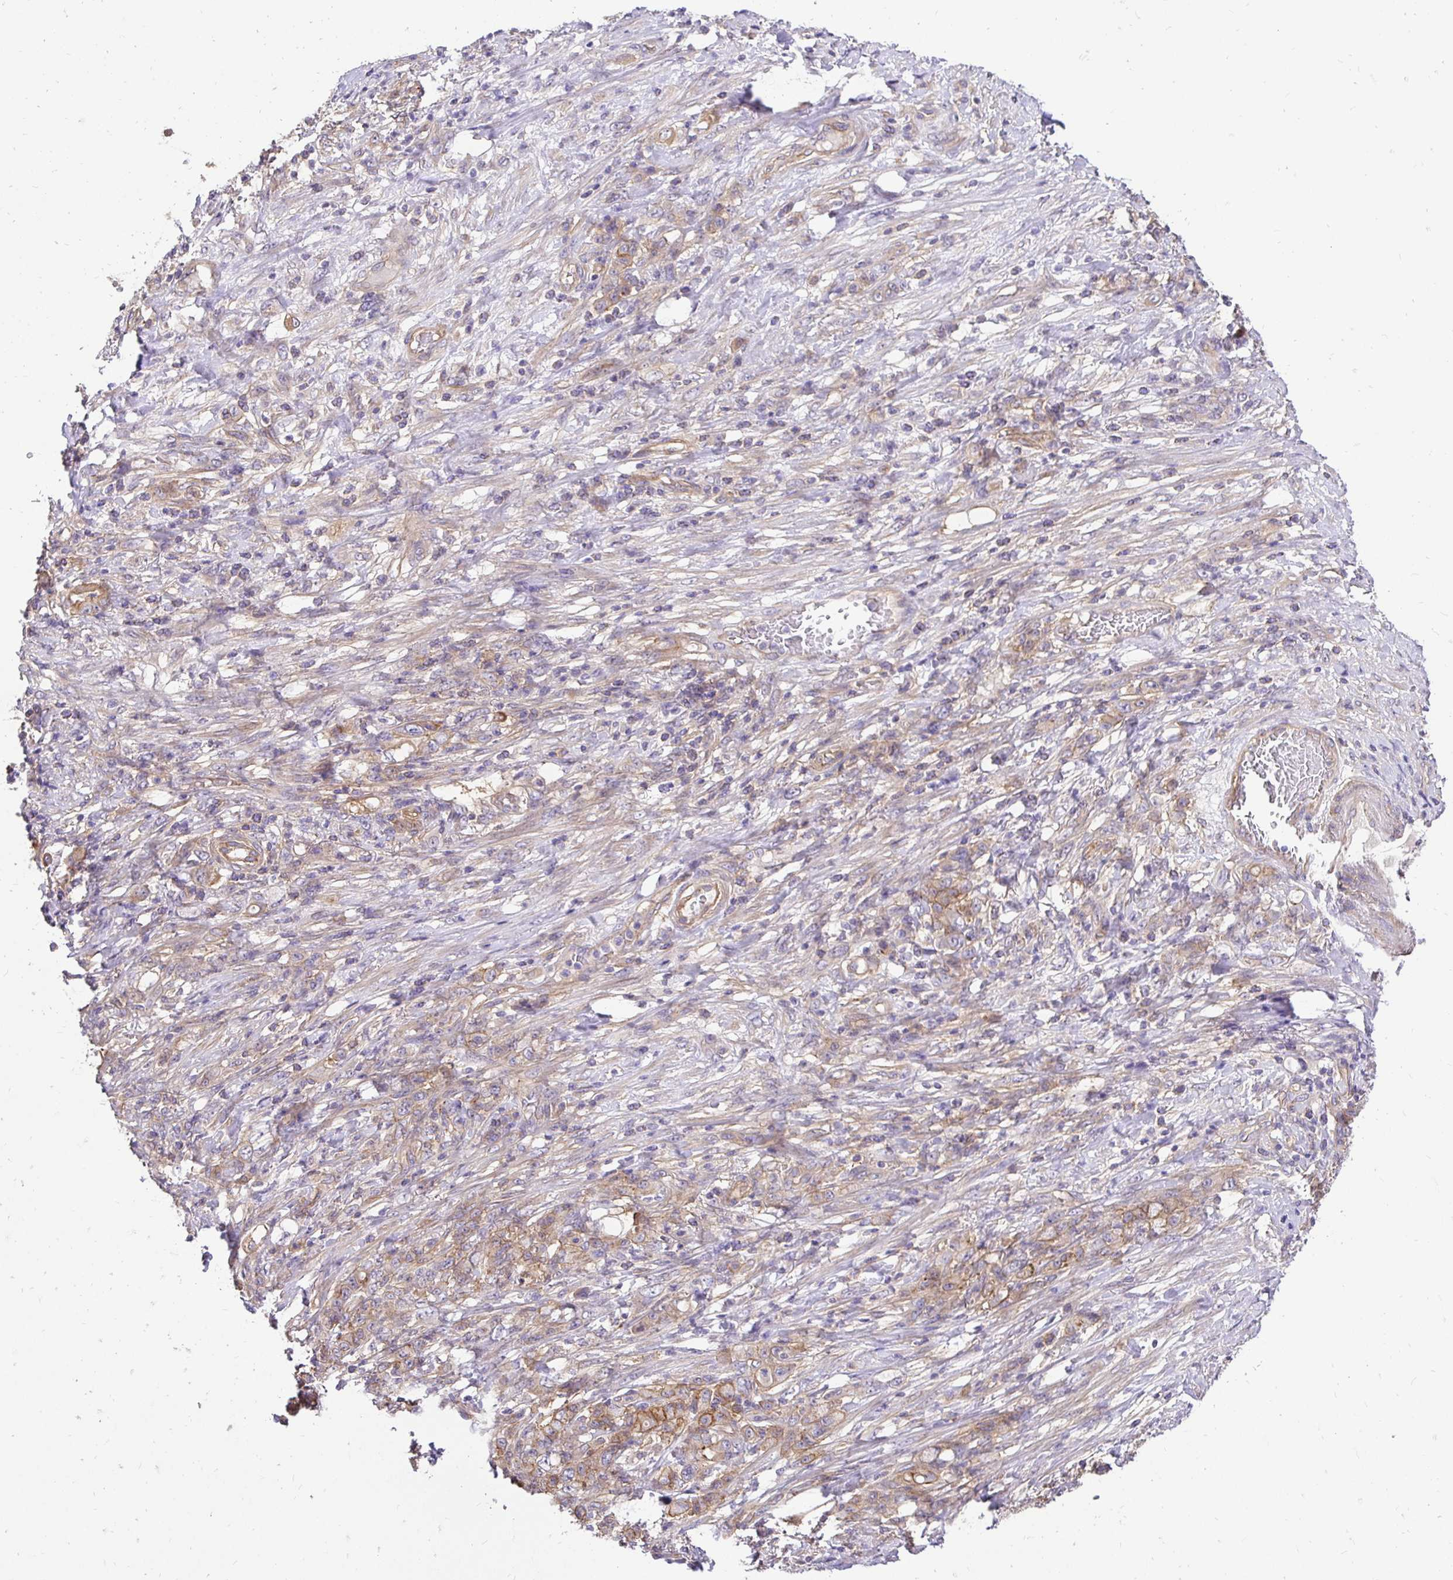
{"staining": {"intensity": "weak", "quantity": ">75%", "location": "cytoplasmic/membranous"}, "tissue": "stomach cancer", "cell_type": "Tumor cells", "image_type": "cancer", "snomed": [{"axis": "morphology", "description": "Adenocarcinoma, NOS"}, {"axis": "topography", "description": "Stomach"}], "caption": "Immunohistochemistry photomicrograph of neoplastic tissue: human stomach cancer (adenocarcinoma) stained using IHC demonstrates low levels of weak protein expression localized specifically in the cytoplasmic/membranous of tumor cells, appearing as a cytoplasmic/membranous brown color.", "gene": "SLC9A1", "patient": {"sex": "female", "age": 79}}